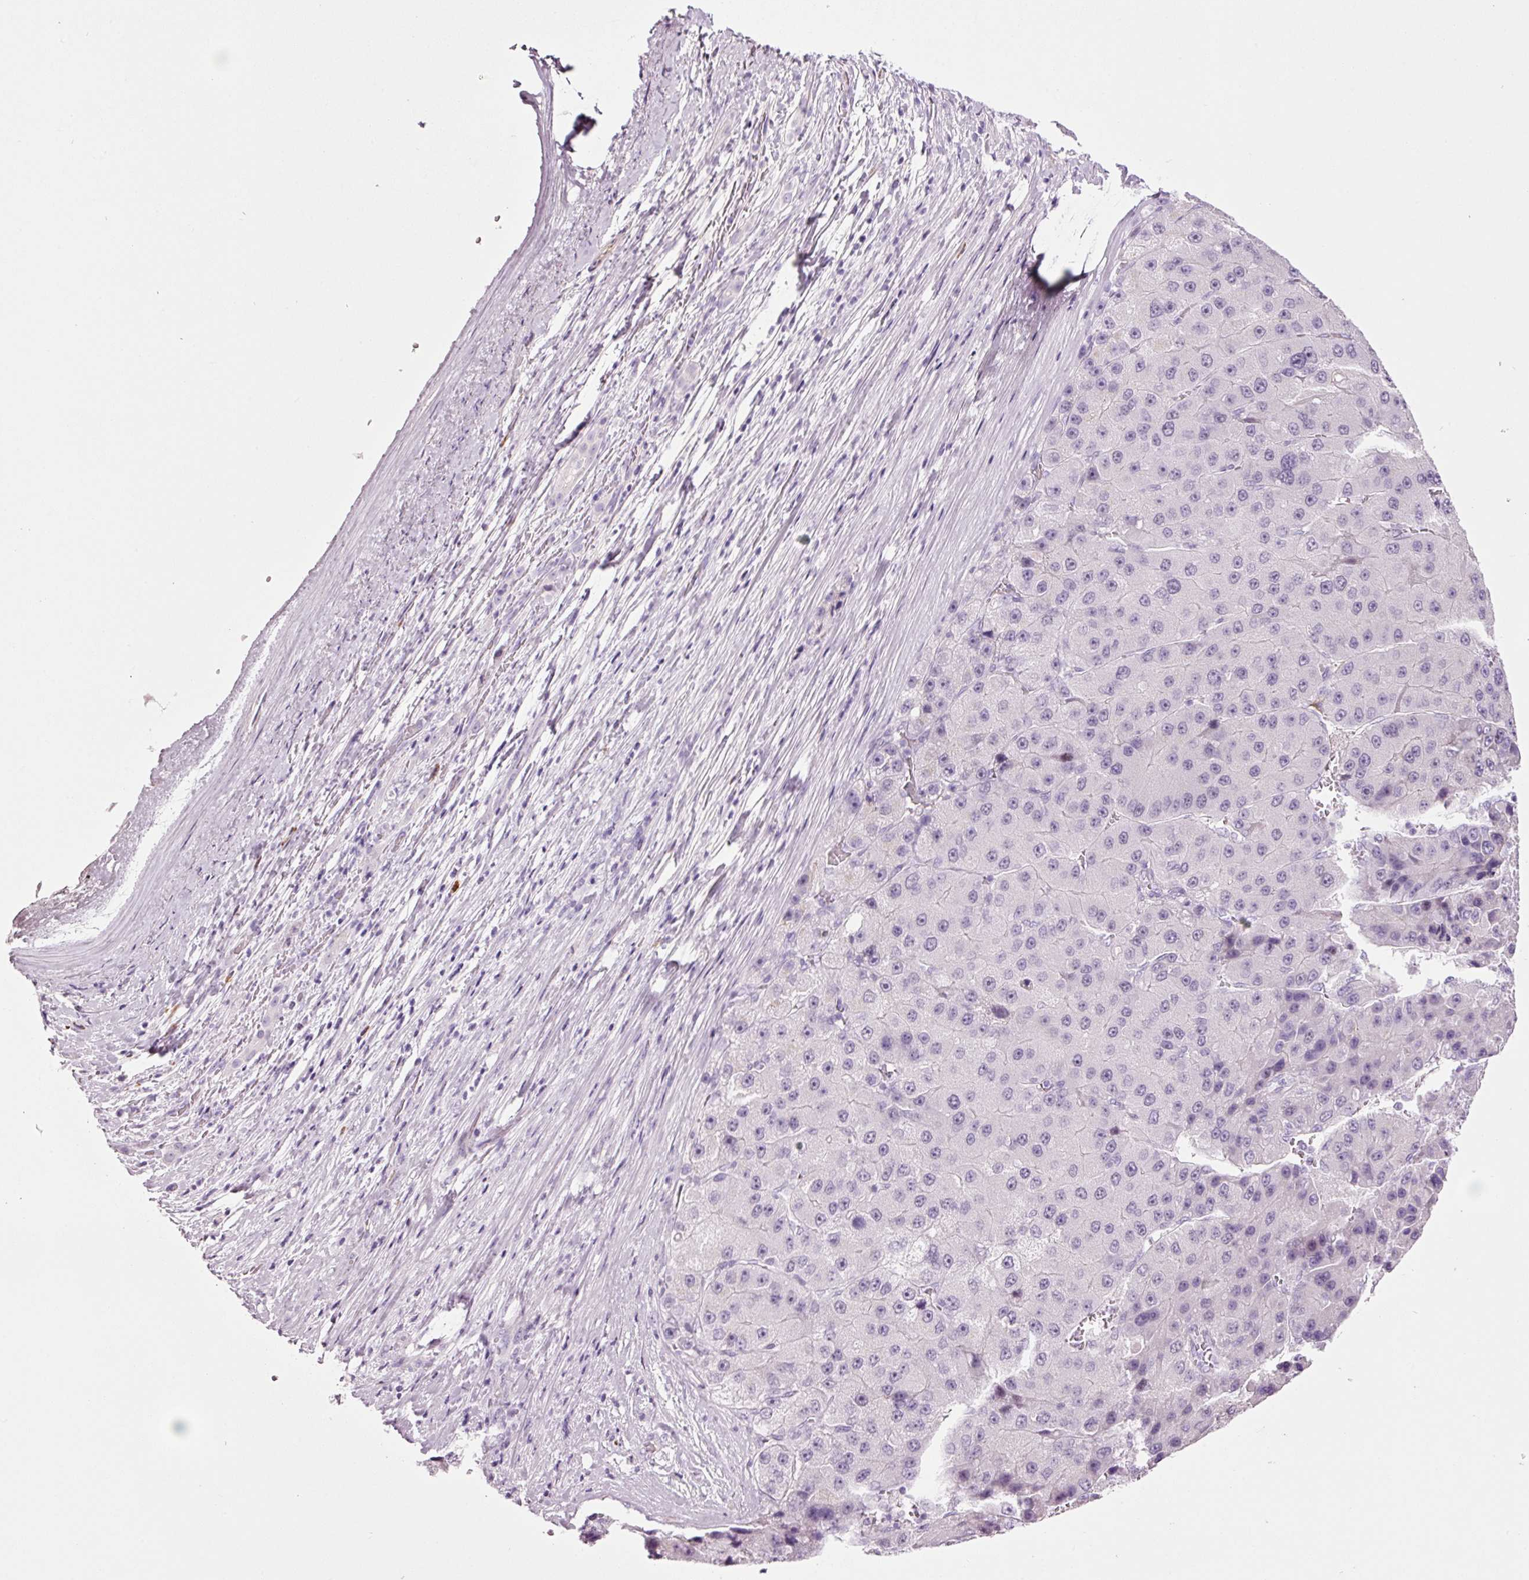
{"staining": {"intensity": "negative", "quantity": "none", "location": "none"}, "tissue": "liver cancer", "cell_type": "Tumor cells", "image_type": "cancer", "snomed": [{"axis": "morphology", "description": "Carcinoma, Hepatocellular, NOS"}, {"axis": "topography", "description": "Liver"}], "caption": "DAB (3,3'-diaminobenzidine) immunohistochemical staining of liver cancer (hepatocellular carcinoma) shows no significant expression in tumor cells.", "gene": "KLF1", "patient": {"sex": "female", "age": 73}}